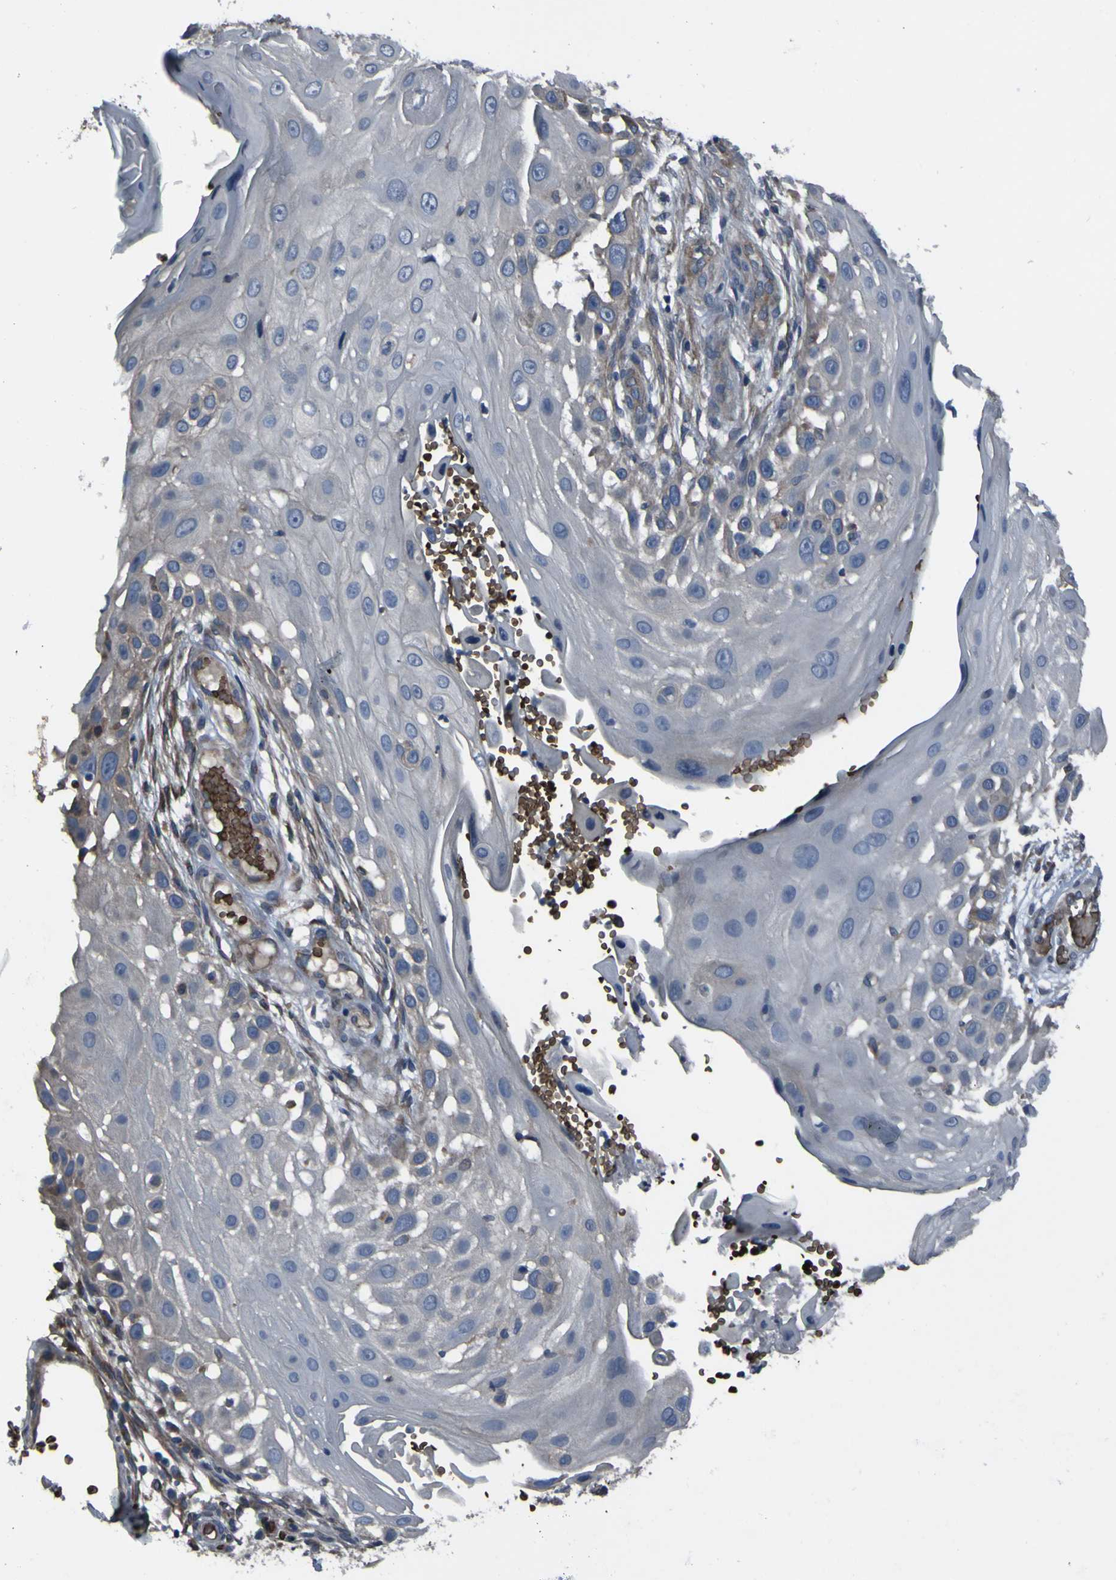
{"staining": {"intensity": "weak", "quantity": "<25%", "location": "cytoplasmic/membranous"}, "tissue": "skin cancer", "cell_type": "Tumor cells", "image_type": "cancer", "snomed": [{"axis": "morphology", "description": "Squamous cell carcinoma, NOS"}, {"axis": "topography", "description": "Skin"}], "caption": "IHC photomicrograph of human skin squamous cell carcinoma stained for a protein (brown), which shows no positivity in tumor cells.", "gene": "GRAMD1A", "patient": {"sex": "female", "age": 44}}